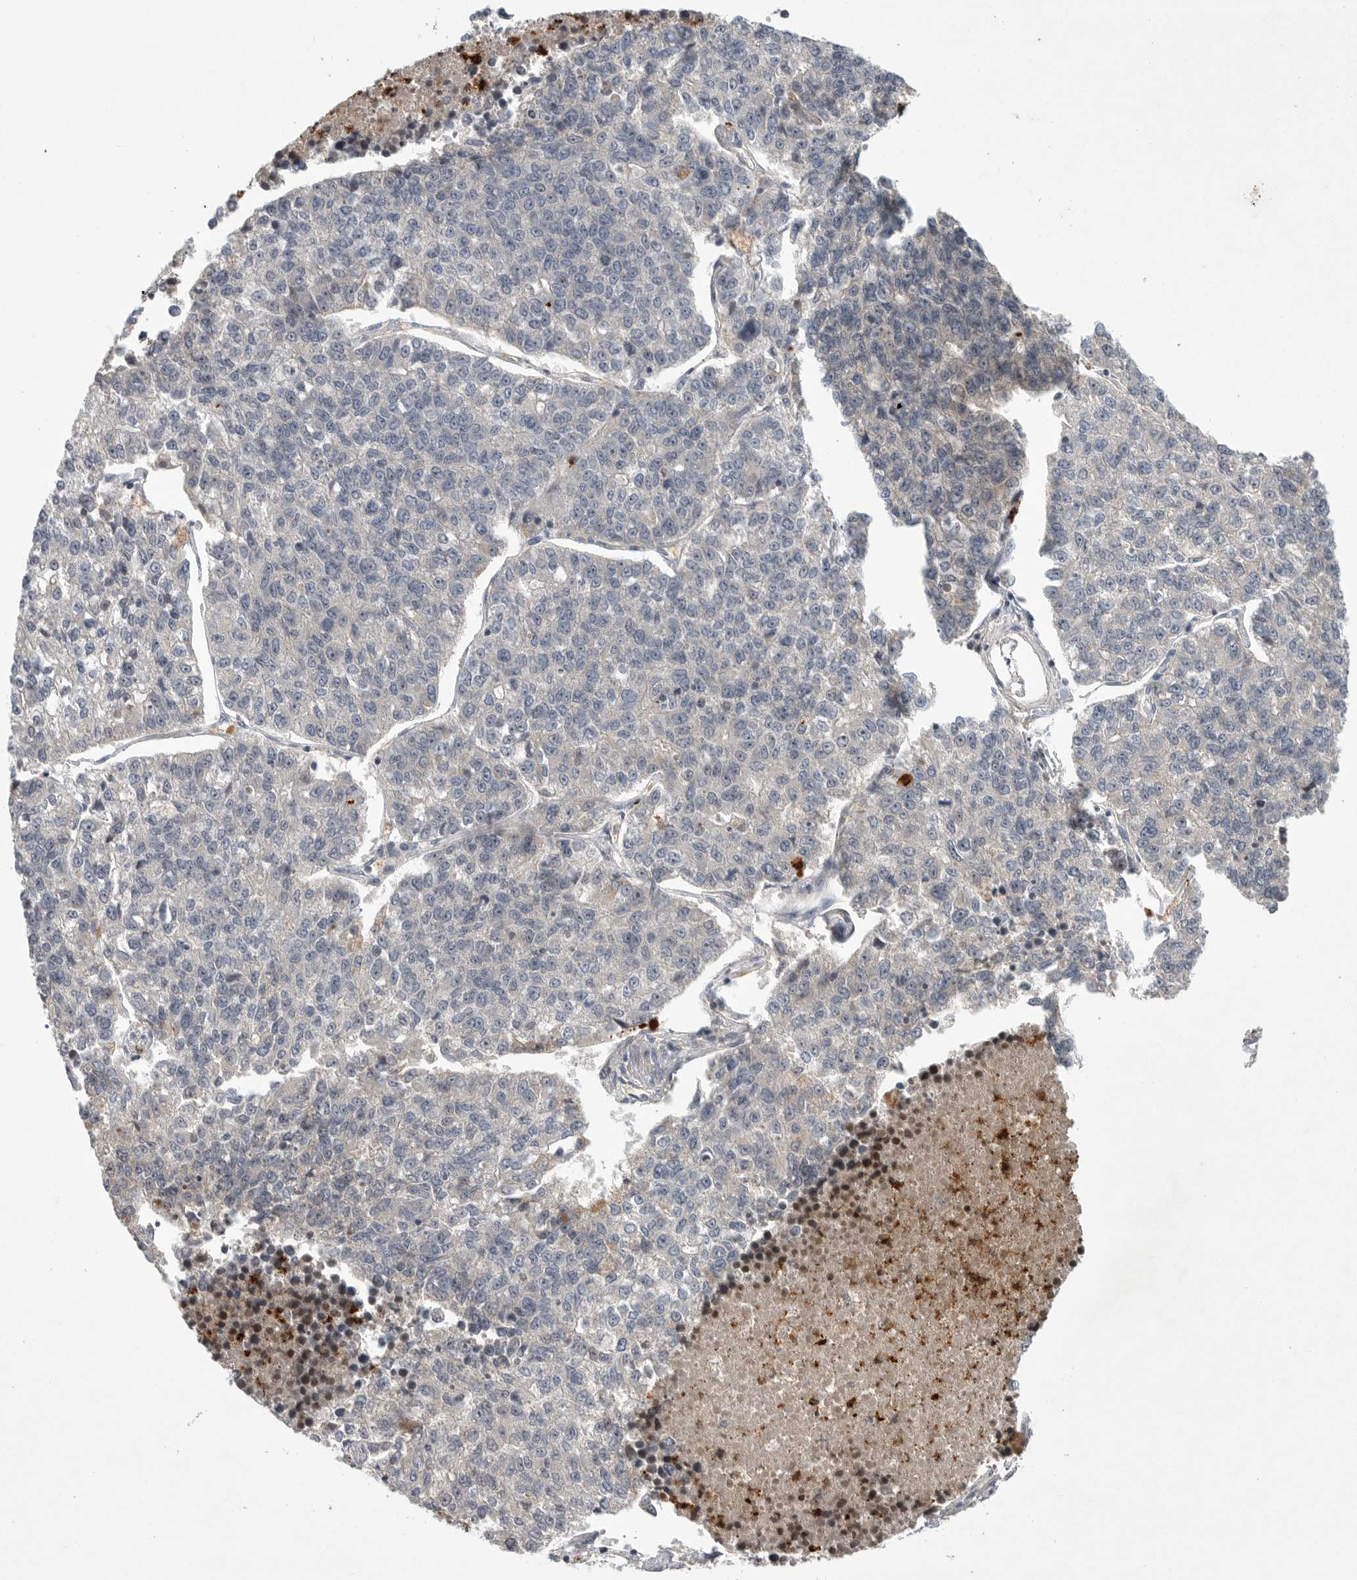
{"staining": {"intensity": "negative", "quantity": "none", "location": "none"}, "tissue": "lung cancer", "cell_type": "Tumor cells", "image_type": "cancer", "snomed": [{"axis": "morphology", "description": "Adenocarcinoma, NOS"}, {"axis": "topography", "description": "Lung"}], "caption": "The image displays no staining of tumor cells in lung cancer (adenocarcinoma). (Brightfield microscopy of DAB (3,3'-diaminobenzidine) immunohistochemistry at high magnification).", "gene": "UBE3D", "patient": {"sex": "male", "age": 49}}